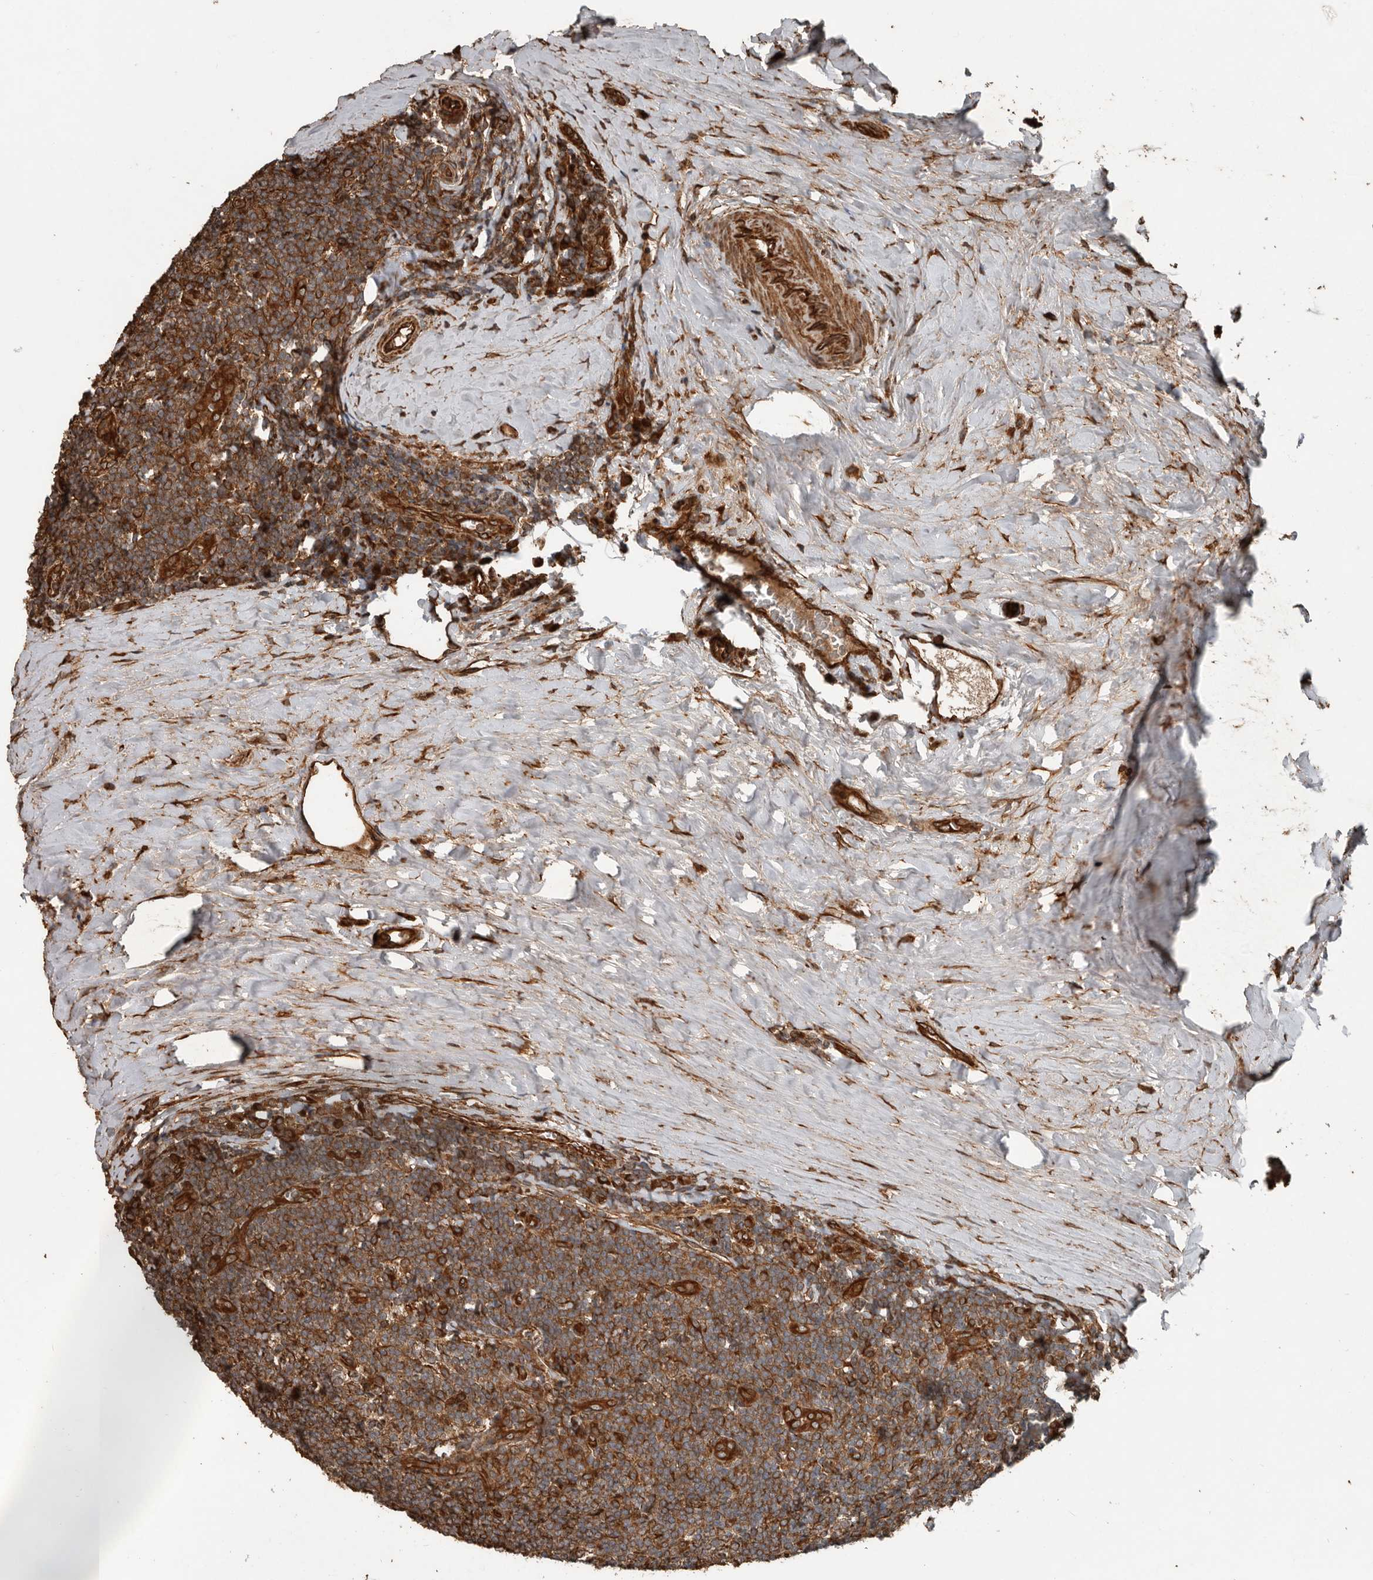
{"staining": {"intensity": "moderate", "quantity": ">75%", "location": "cytoplasmic/membranous"}, "tissue": "tonsil", "cell_type": "Germinal center cells", "image_type": "normal", "snomed": [{"axis": "morphology", "description": "Normal tissue, NOS"}, {"axis": "topography", "description": "Tonsil"}], "caption": "IHC micrograph of unremarkable tonsil stained for a protein (brown), which shows medium levels of moderate cytoplasmic/membranous expression in about >75% of germinal center cells.", "gene": "YOD1", "patient": {"sex": "male", "age": 27}}